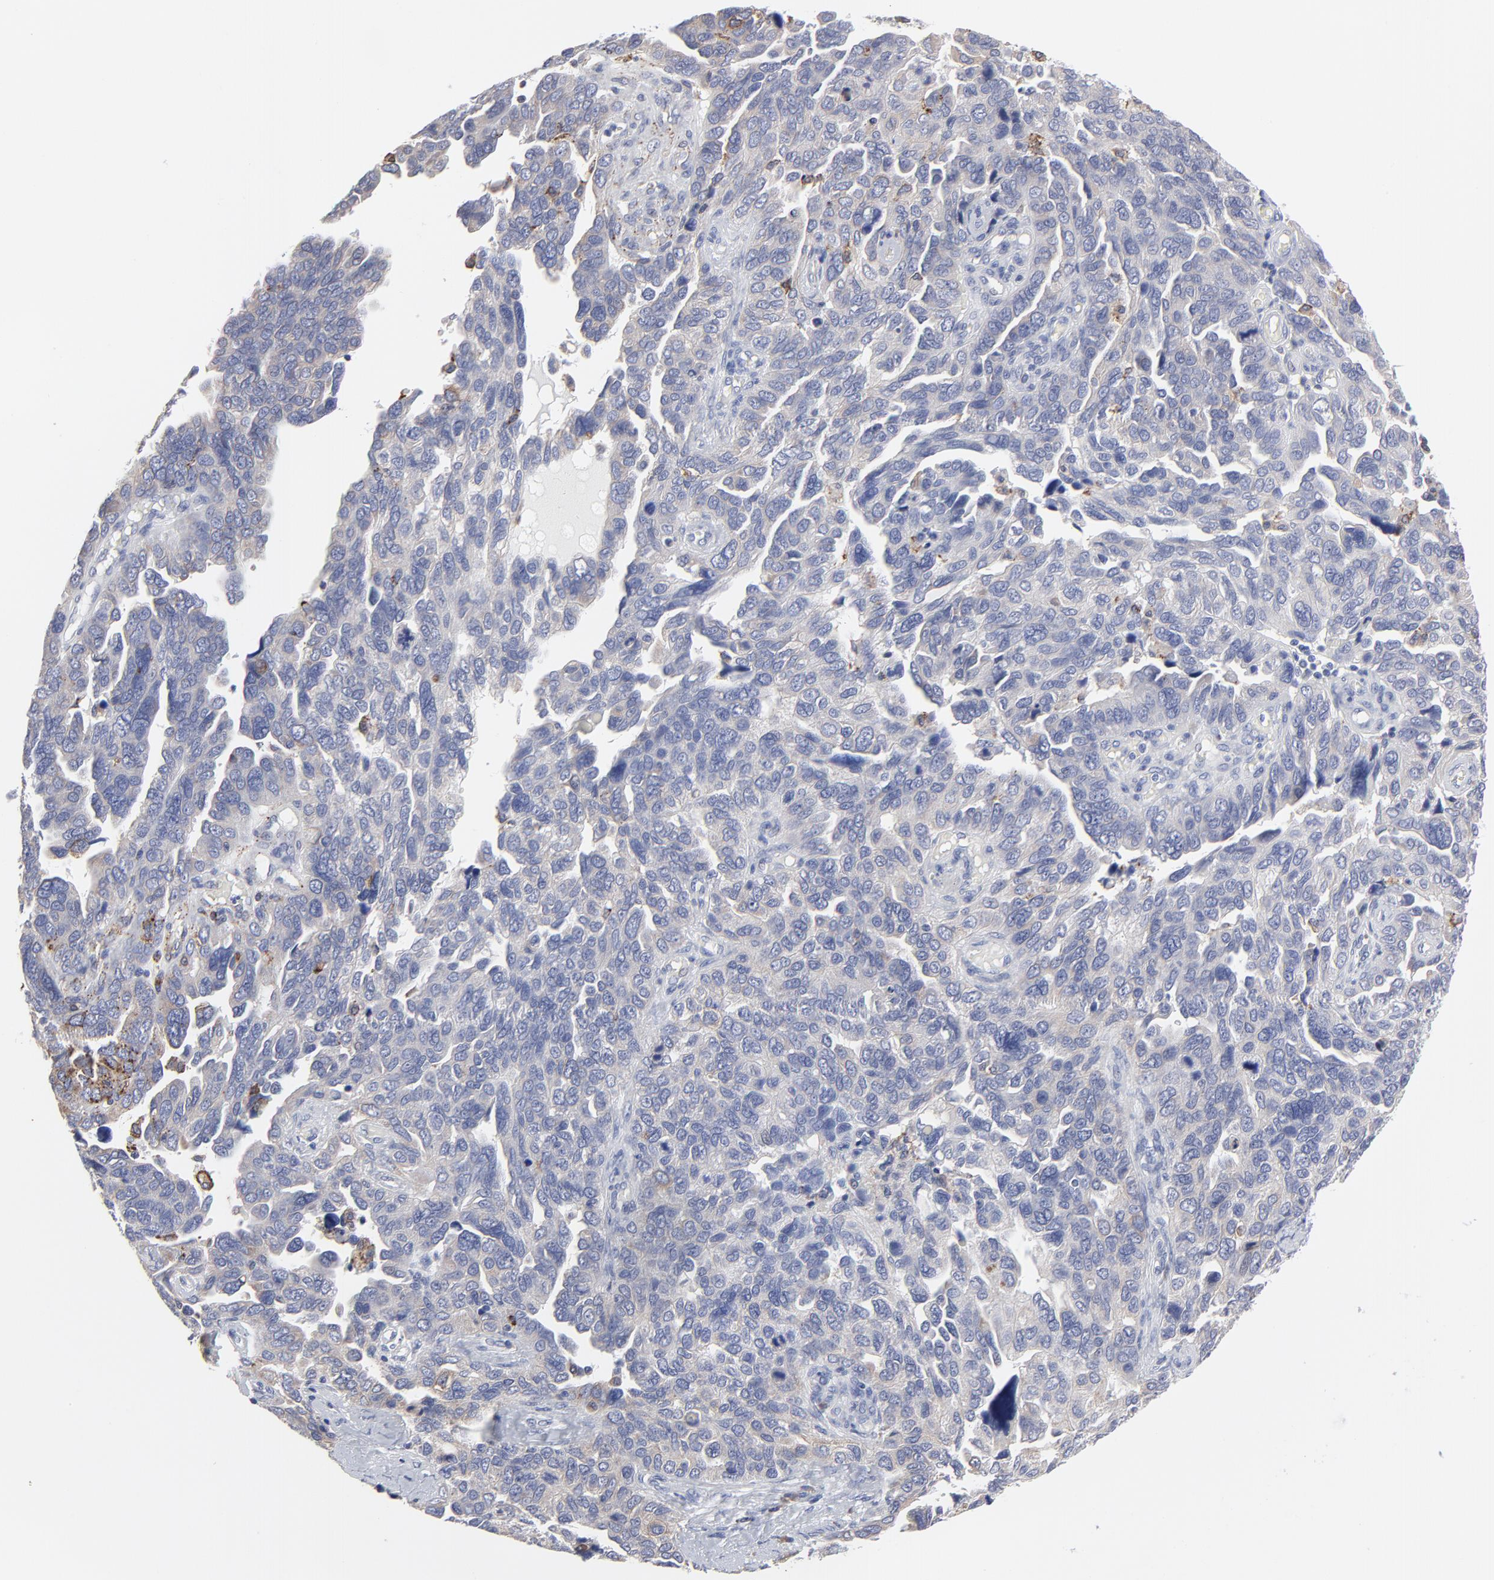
{"staining": {"intensity": "negative", "quantity": "none", "location": "none"}, "tissue": "ovarian cancer", "cell_type": "Tumor cells", "image_type": "cancer", "snomed": [{"axis": "morphology", "description": "Cystadenocarcinoma, serous, NOS"}, {"axis": "topography", "description": "Ovary"}], "caption": "A histopathology image of human ovarian serous cystadenocarcinoma is negative for staining in tumor cells. (Stains: DAB IHC with hematoxylin counter stain, Microscopy: brightfield microscopy at high magnification).", "gene": "TRIM22", "patient": {"sex": "female", "age": 64}}